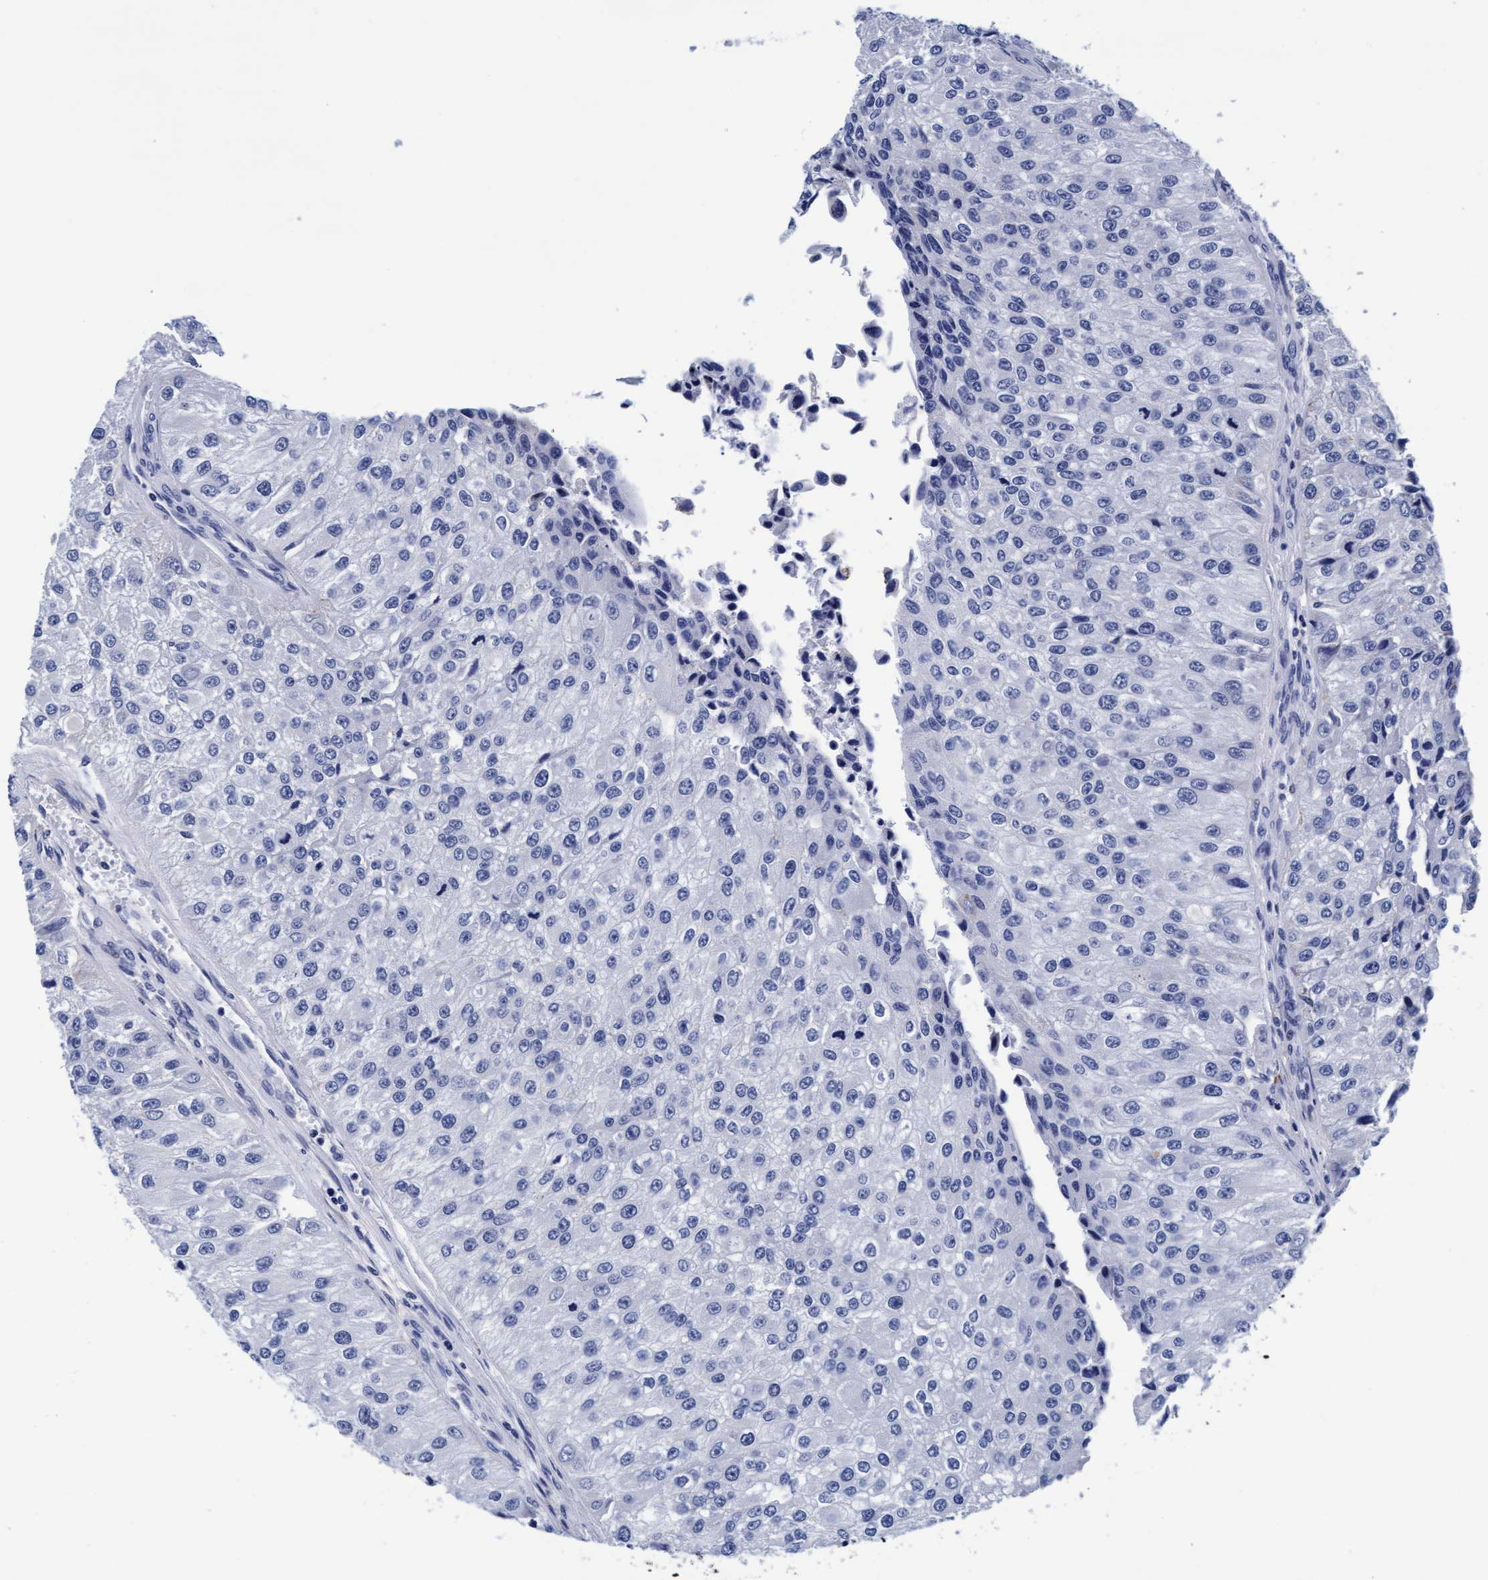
{"staining": {"intensity": "negative", "quantity": "none", "location": "none"}, "tissue": "urothelial cancer", "cell_type": "Tumor cells", "image_type": "cancer", "snomed": [{"axis": "morphology", "description": "Urothelial carcinoma, High grade"}, {"axis": "topography", "description": "Kidney"}, {"axis": "topography", "description": "Urinary bladder"}], "caption": "IHC photomicrograph of urothelial cancer stained for a protein (brown), which shows no staining in tumor cells. (Immunohistochemistry (ihc), brightfield microscopy, high magnification).", "gene": "ARSG", "patient": {"sex": "male", "age": 77}}